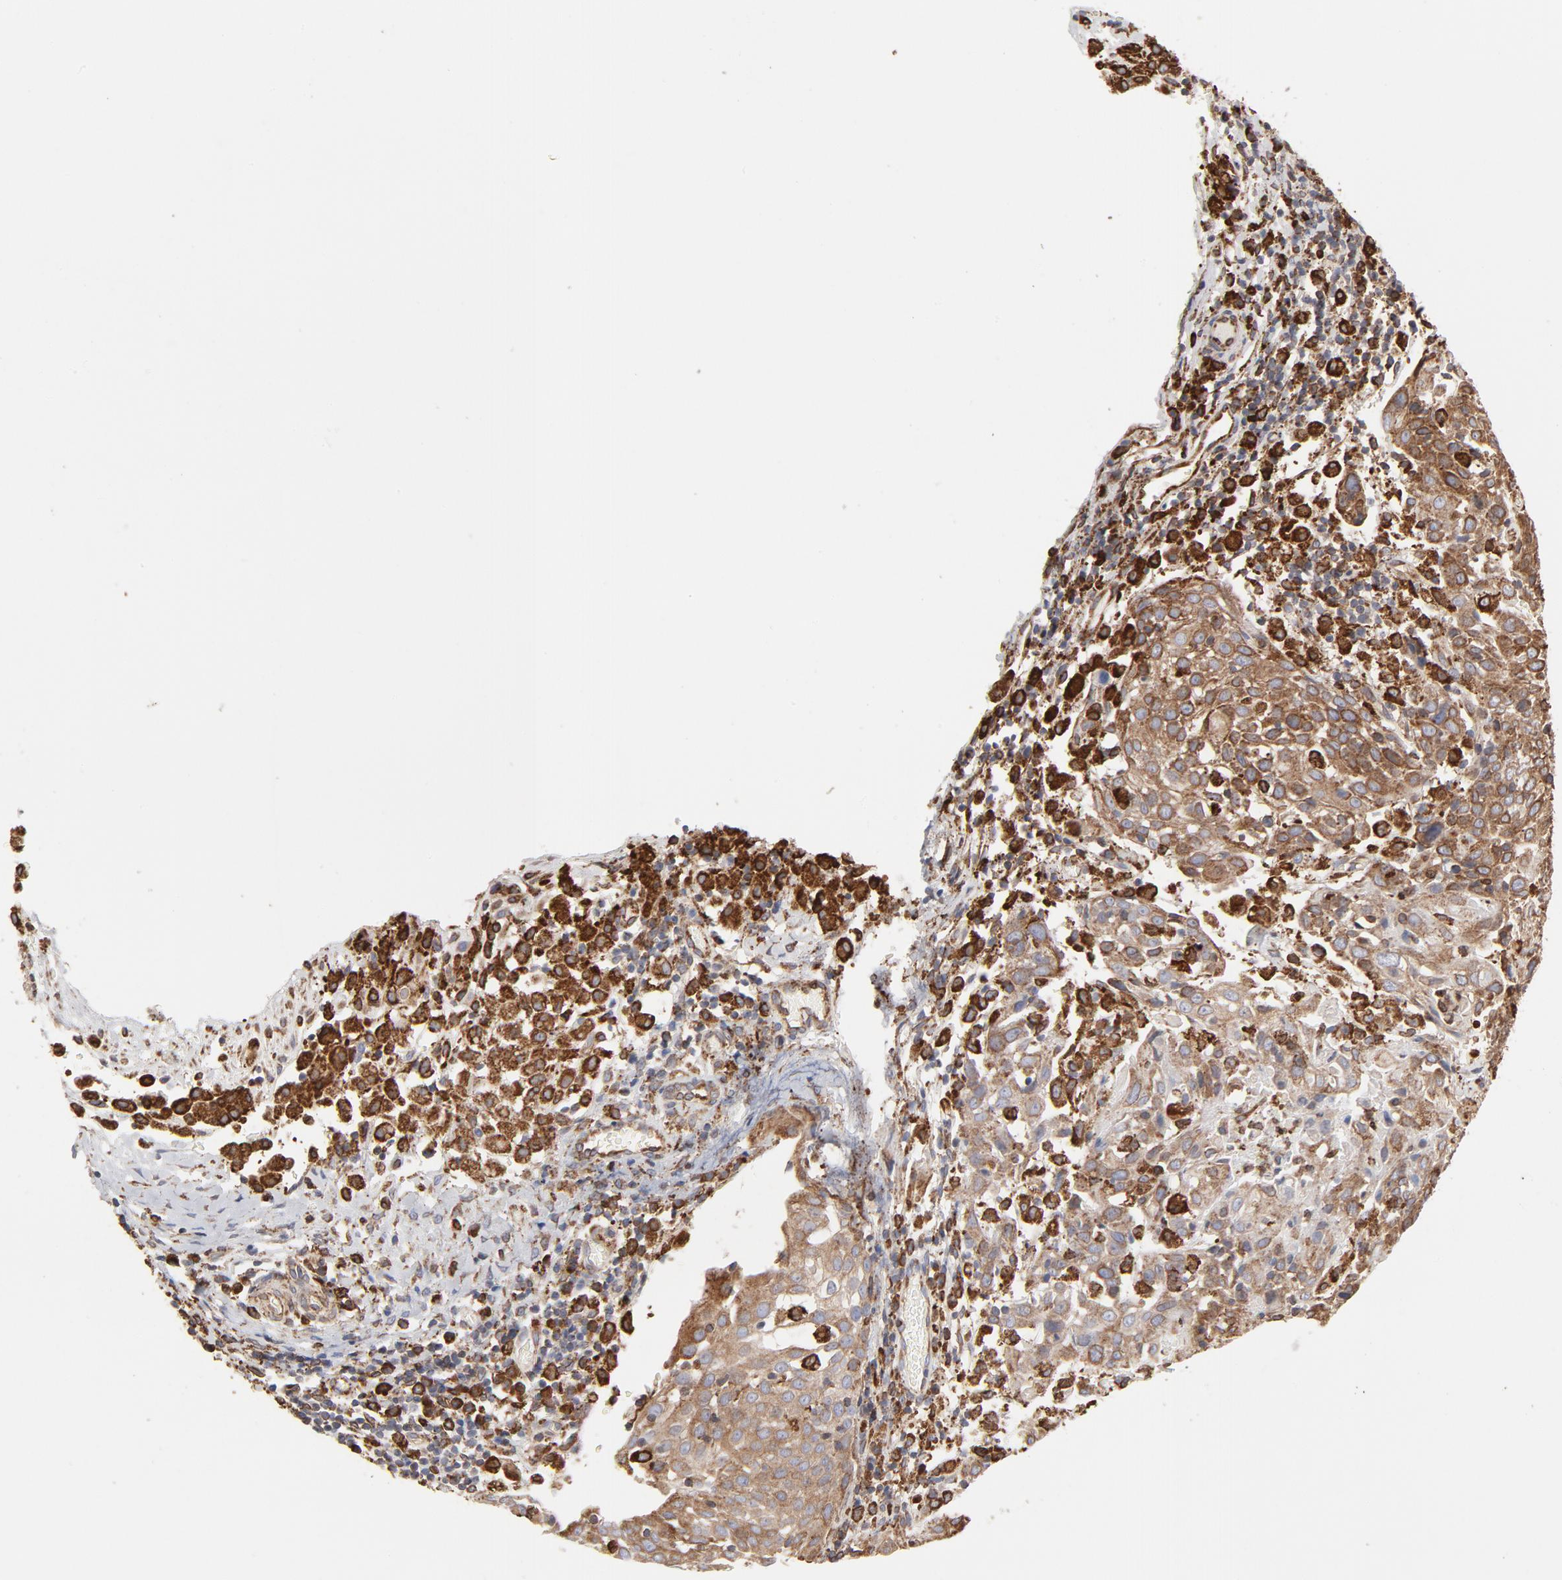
{"staining": {"intensity": "weak", "quantity": ">75%", "location": "cytoplasmic/membranous"}, "tissue": "cervical cancer", "cell_type": "Tumor cells", "image_type": "cancer", "snomed": [{"axis": "morphology", "description": "Normal tissue, NOS"}, {"axis": "morphology", "description": "Squamous cell carcinoma, NOS"}, {"axis": "topography", "description": "Cervix"}], "caption": "This is a histology image of immunohistochemistry (IHC) staining of squamous cell carcinoma (cervical), which shows weak expression in the cytoplasmic/membranous of tumor cells.", "gene": "CANX", "patient": {"sex": "female", "age": 67}}